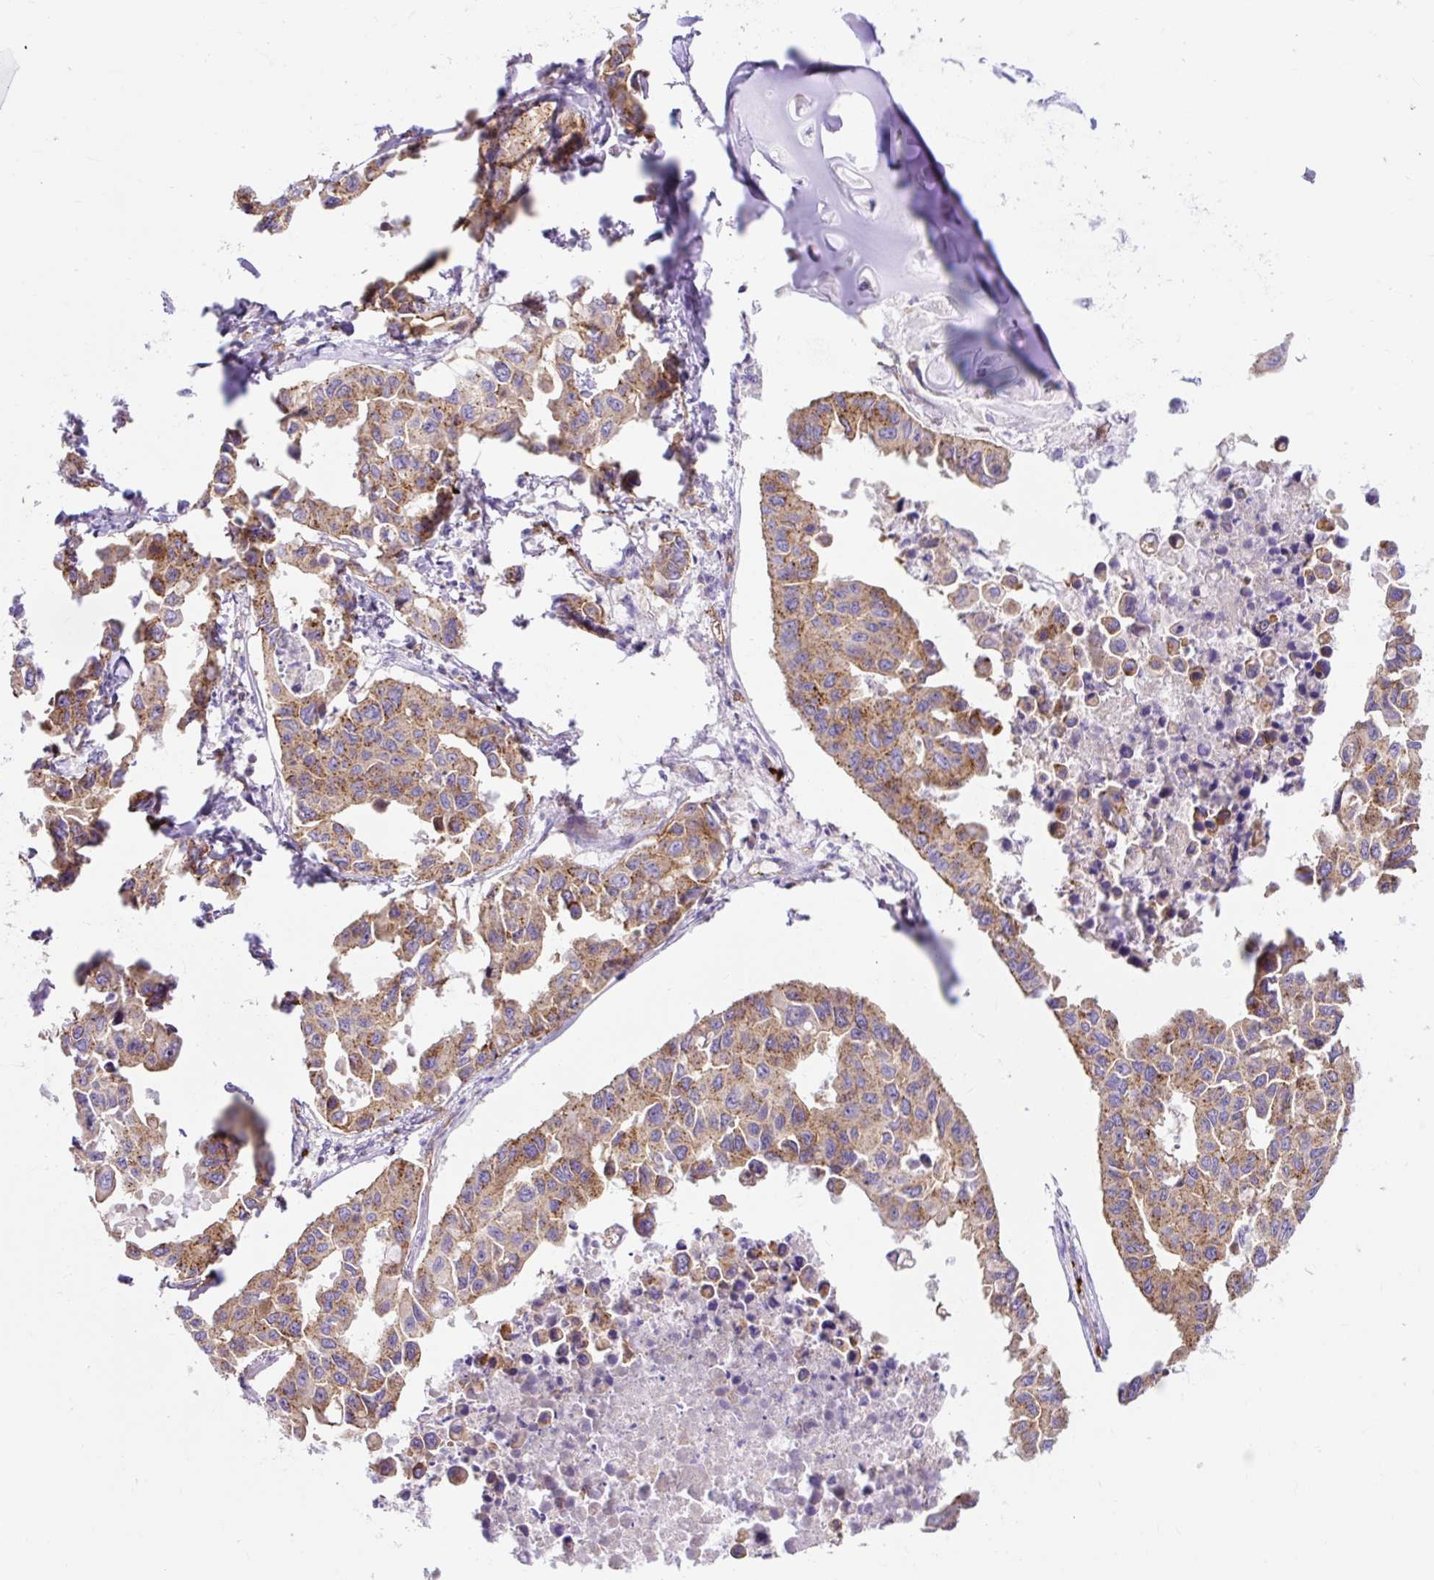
{"staining": {"intensity": "moderate", "quantity": ">75%", "location": "cytoplasmic/membranous"}, "tissue": "lung cancer", "cell_type": "Tumor cells", "image_type": "cancer", "snomed": [{"axis": "morphology", "description": "Adenocarcinoma, NOS"}, {"axis": "topography", "description": "Lung"}], "caption": "Protein expression analysis of human lung cancer (adenocarcinoma) reveals moderate cytoplasmic/membranous expression in about >75% of tumor cells.", "gene": "HIP1R", "patient": {"sex": "male", "age": 64}}